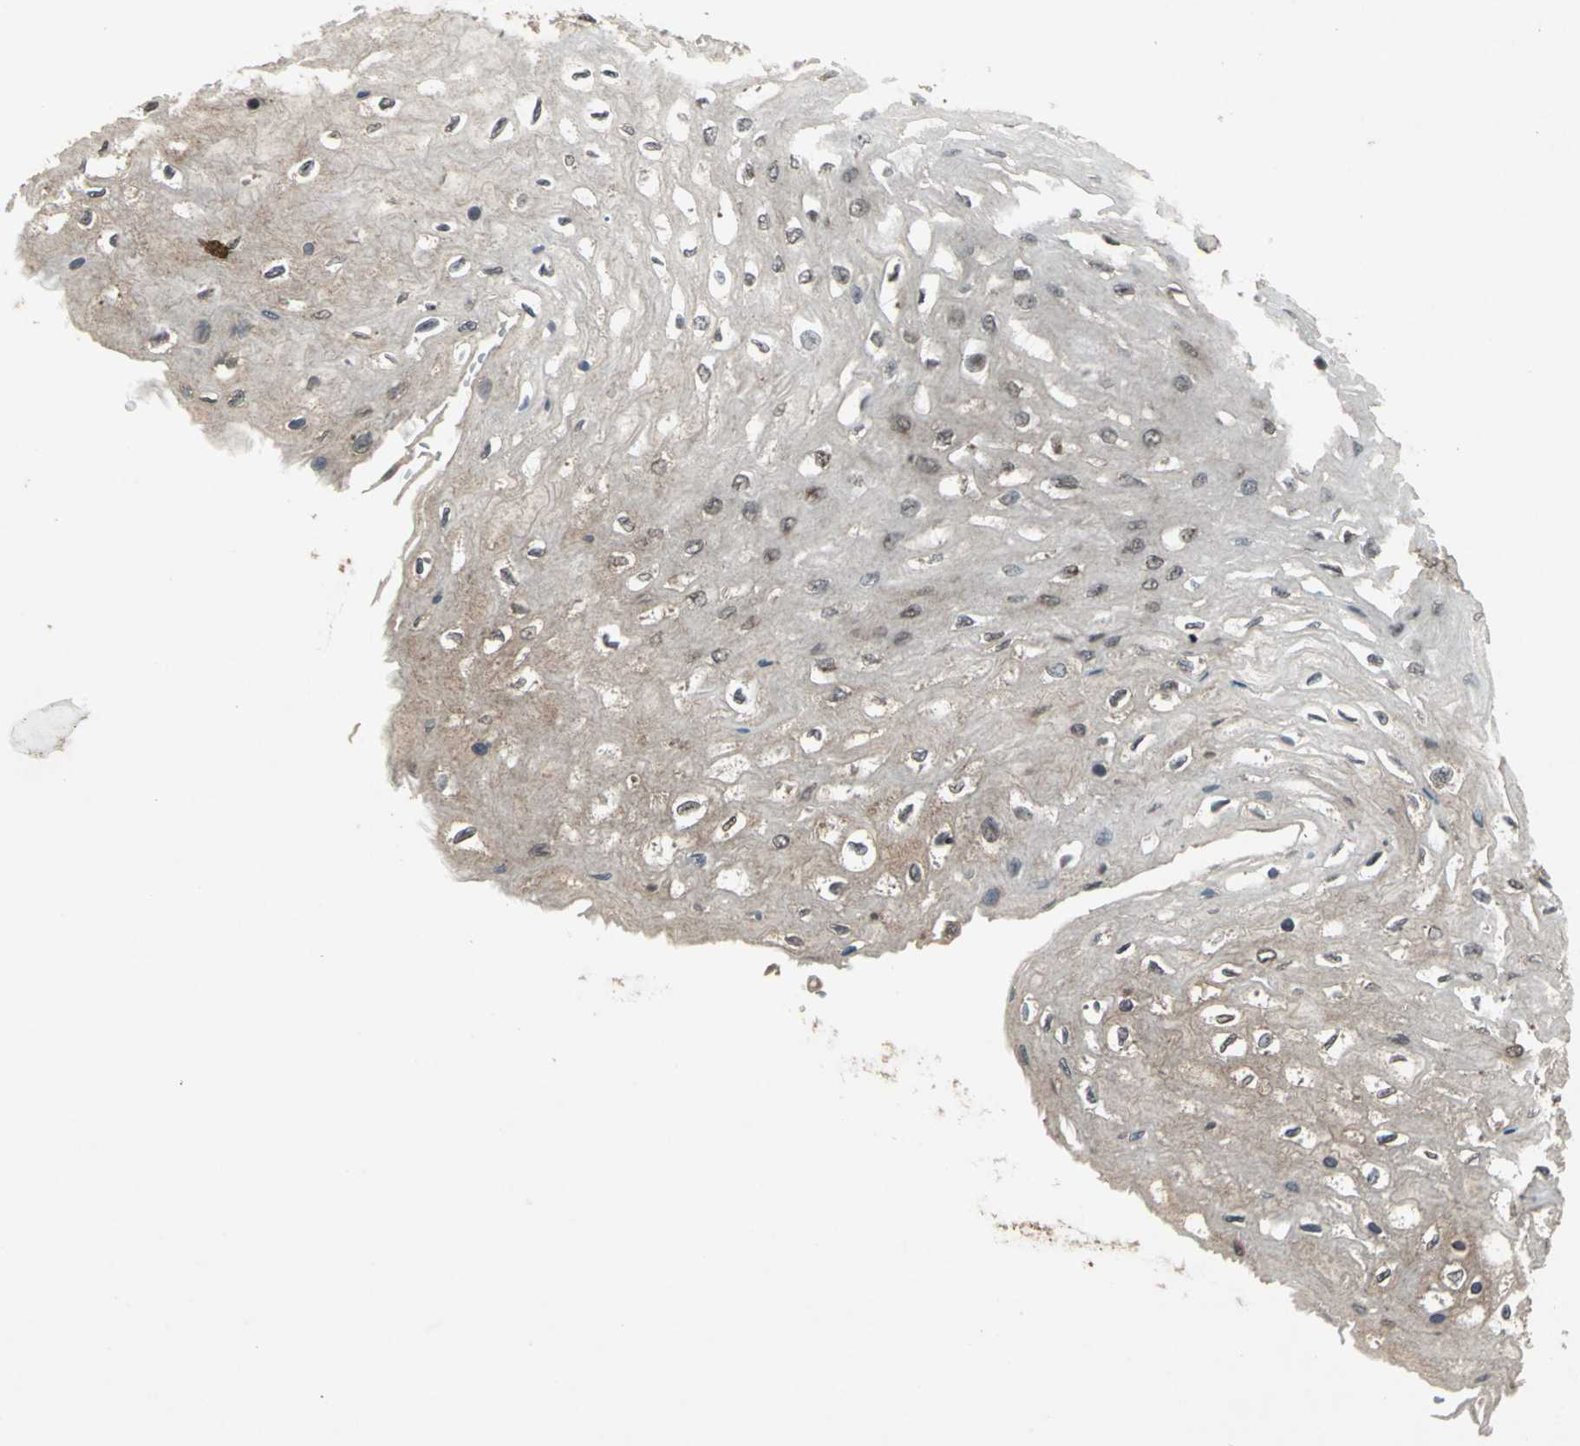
{"staining": {"intensity": "strong", "quantity": ">75%", "location": "nuclear"}, "tissue": "esophagus", "cell_type": "Squamous epithelial cells", "image_type": "normal", "snomed": [{"axis": "morphology", "description": "Normal tissue, NOS"}, {"axis": "topography", "description": "Esophagus"}], "caption": "This photomicrograph displays immunohistochemistry staining of benign human esophagus, with high strong nuclear positivity in about >75% of squamous epithelial cells.", "gene": "PYCARD", "patient": {"sex": "female", "age": 72}}